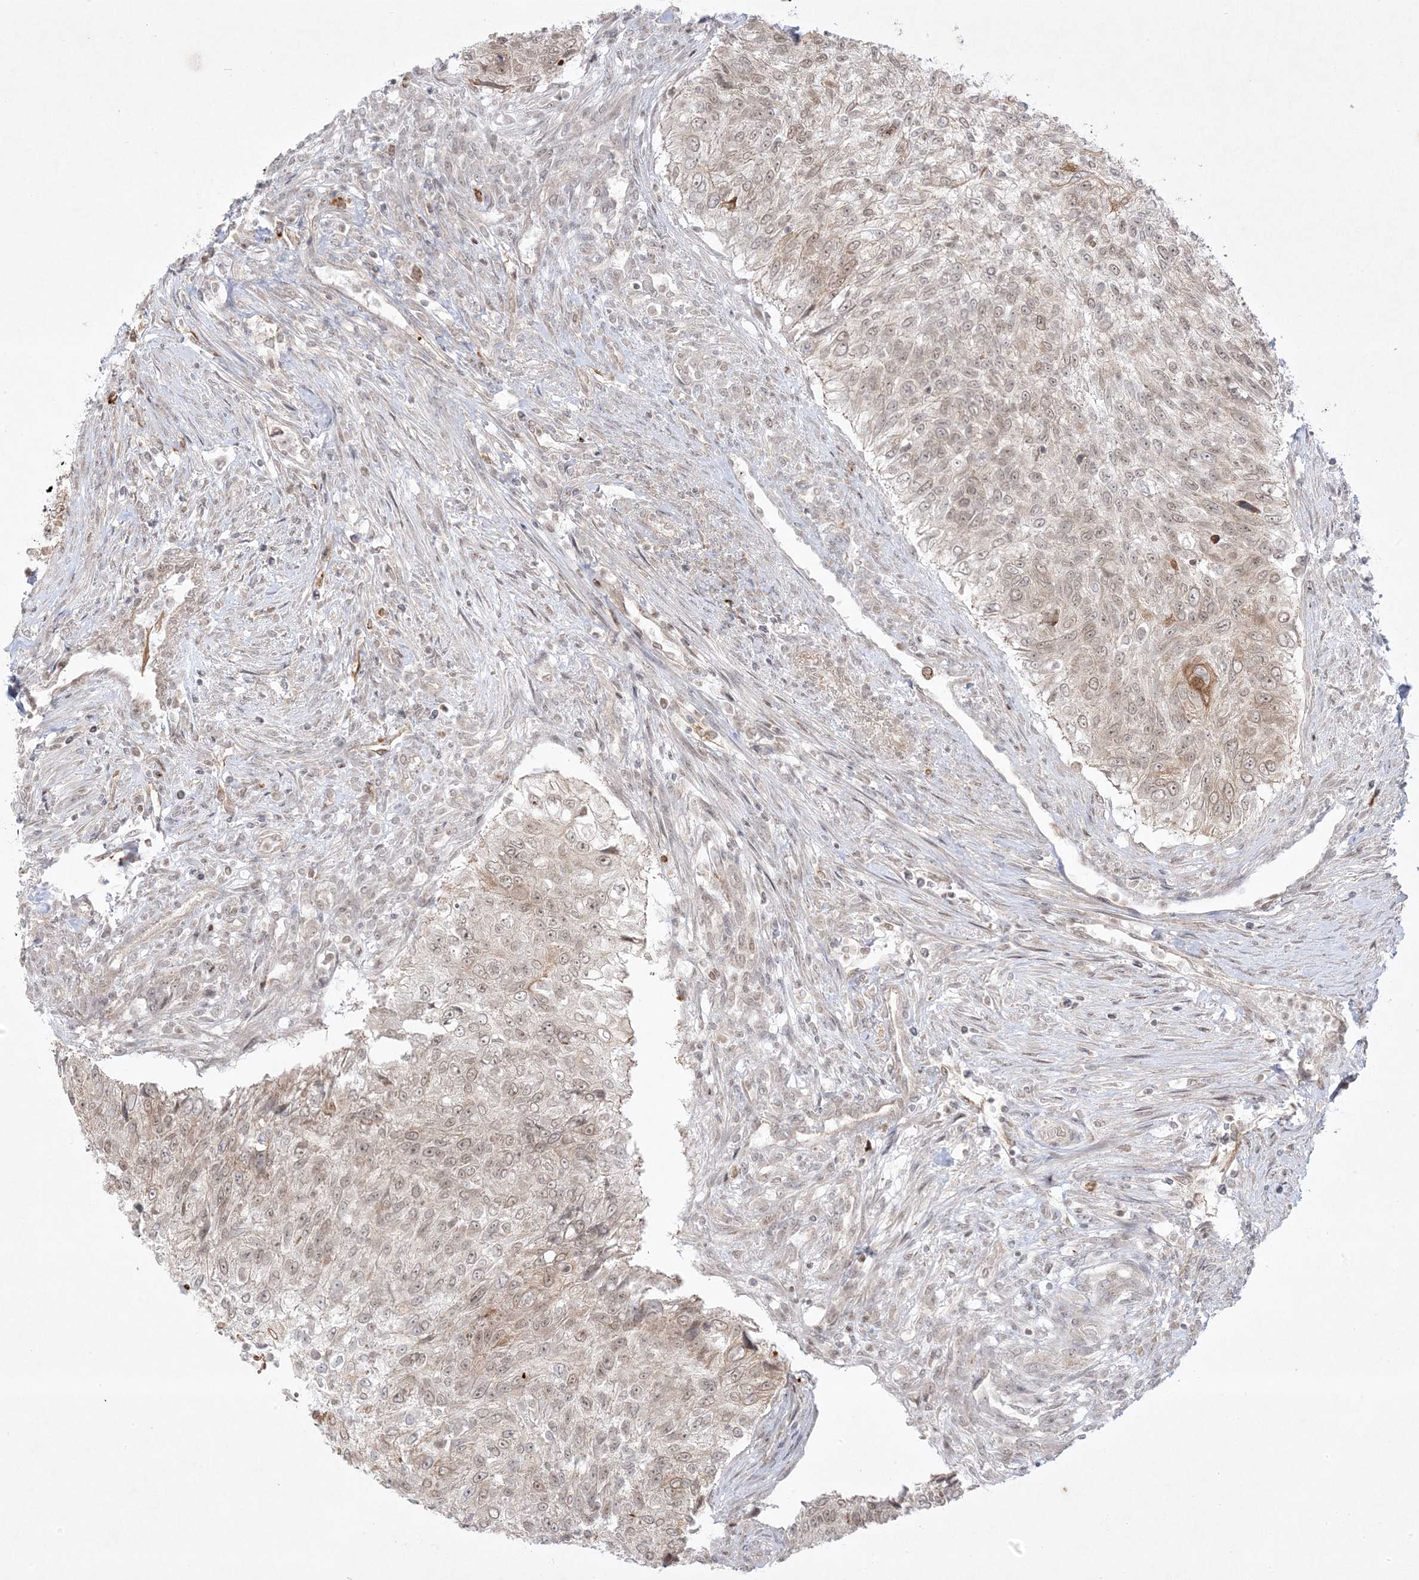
{"staining": {"intensity": "weak", "quantity": ">75%", "location": "cytoplasmic/membranous,nuclear"}, "tissue": "urothelial cancer", "cell_type": "Tumor cells", "image_type": "cancer", "snomed": [{"axis": "morphology", "description": "Urothelial carcinoma, High grade"}, {"axis": "topography", "description": "Urinary bladder"}], "caption": "This photomicrograph demonstrates high-grade urothelial carcinoma stained with immunohistochemistry to label a protein in brown. The cytoplasmic/membranous and nuclear of tumor cells show weak positivity for the protein. Nuclei are counter-stained blue.", "gene": "PTK6", "patient": {"sex": "female", "age": 60}}